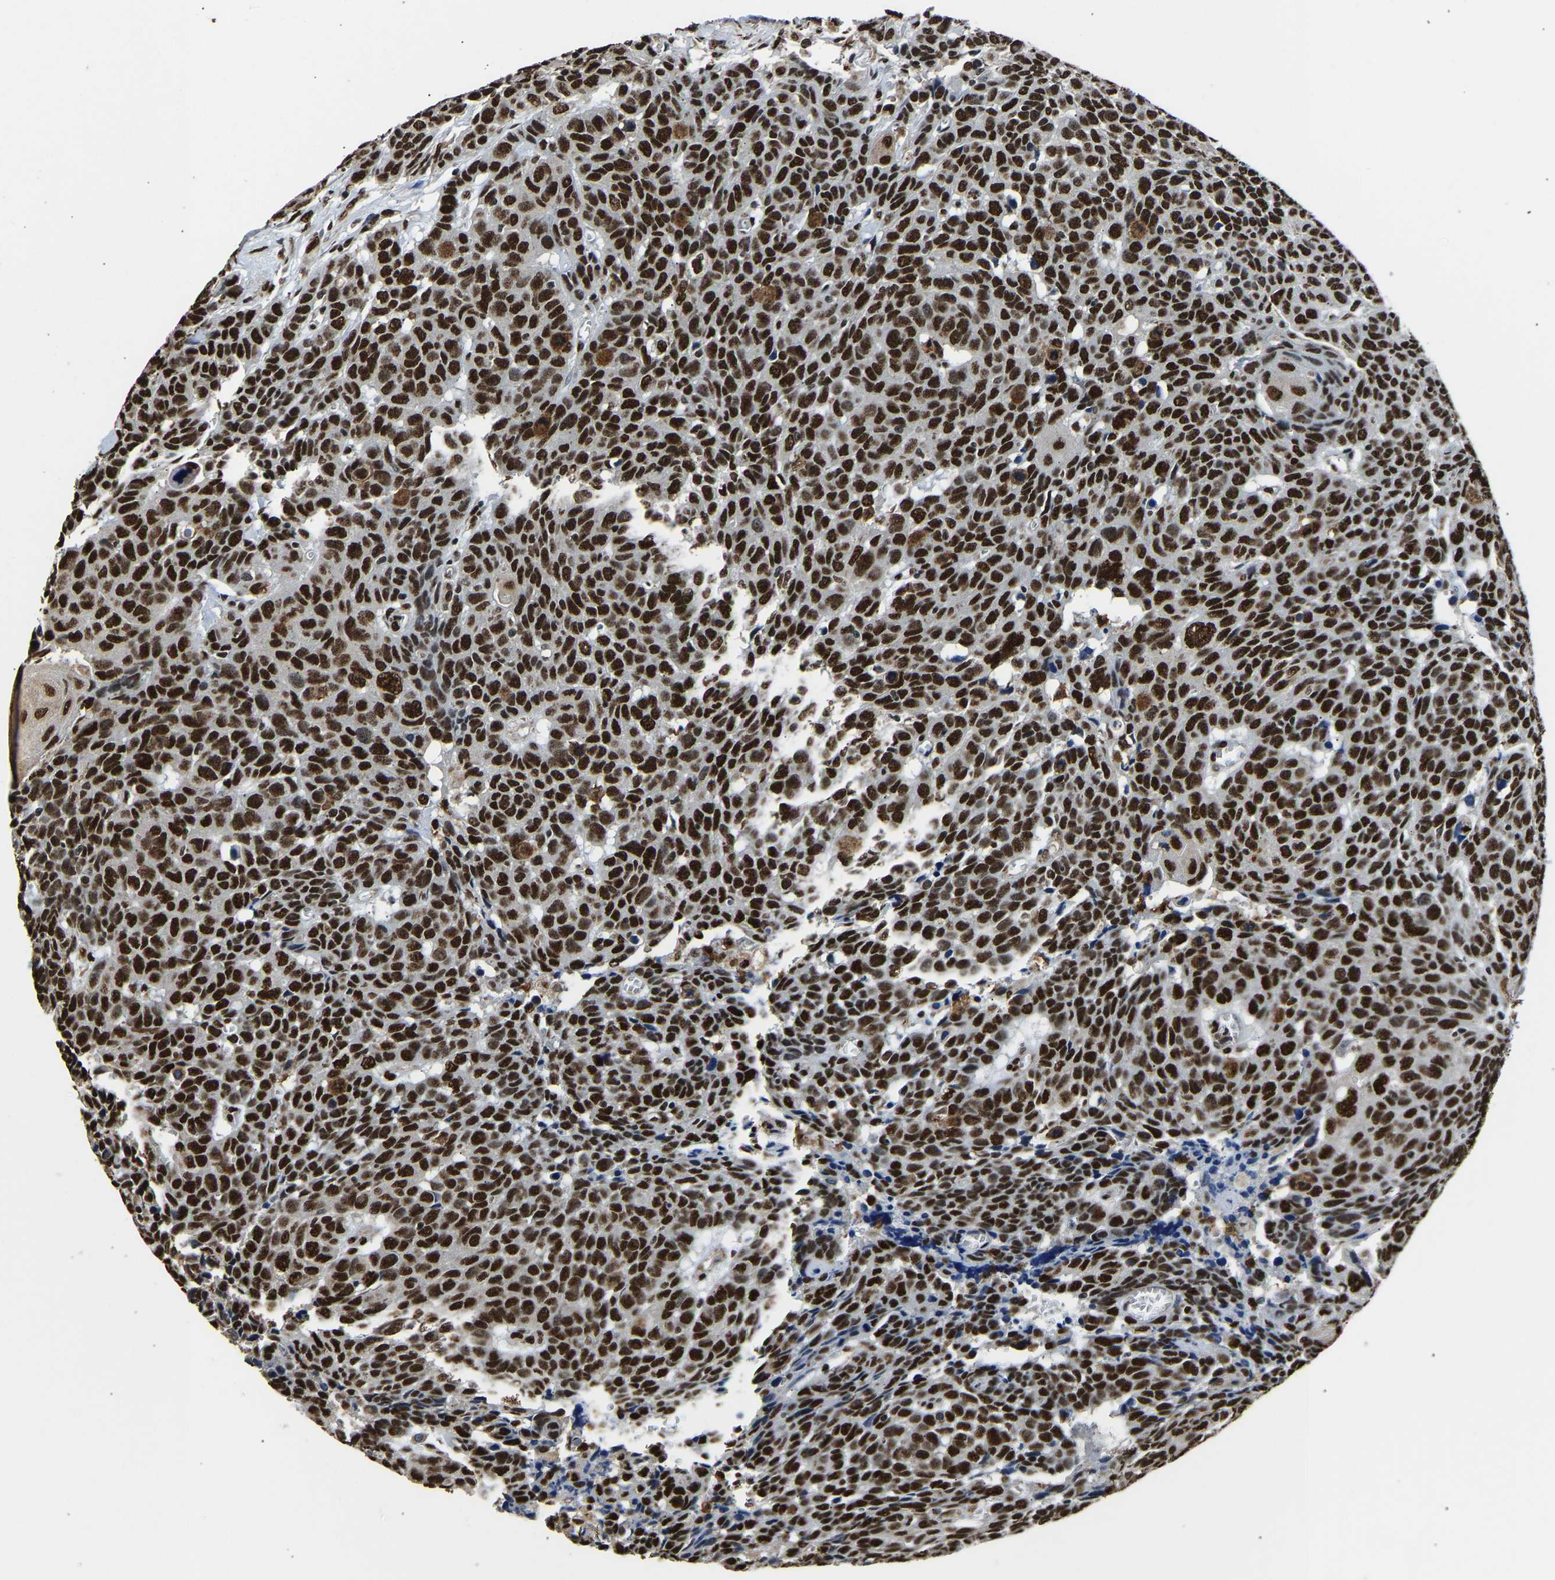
{"staining": {"intensity": "strong", "quantity": ">75%", "location": "nuclear"}, "tissue": "head and neck cancer", "cell_type": "Tumor cells", "image_type": "cancer", "snomed": [{"axis": "morphology", "description": "Squamous cell carcinoma, NOS"}, {"axis": "topography", "description": "Head-Neck"}], "caption": "An immunohistochemistry photomicrograph of tumor tissue is shown. Protein staining in brown shows strong nuclear positivity in head and neck squamous cell carcinoma within tumor cells.", "gene": "SAFB", "patient": {"sex": "male", "age": 66}}